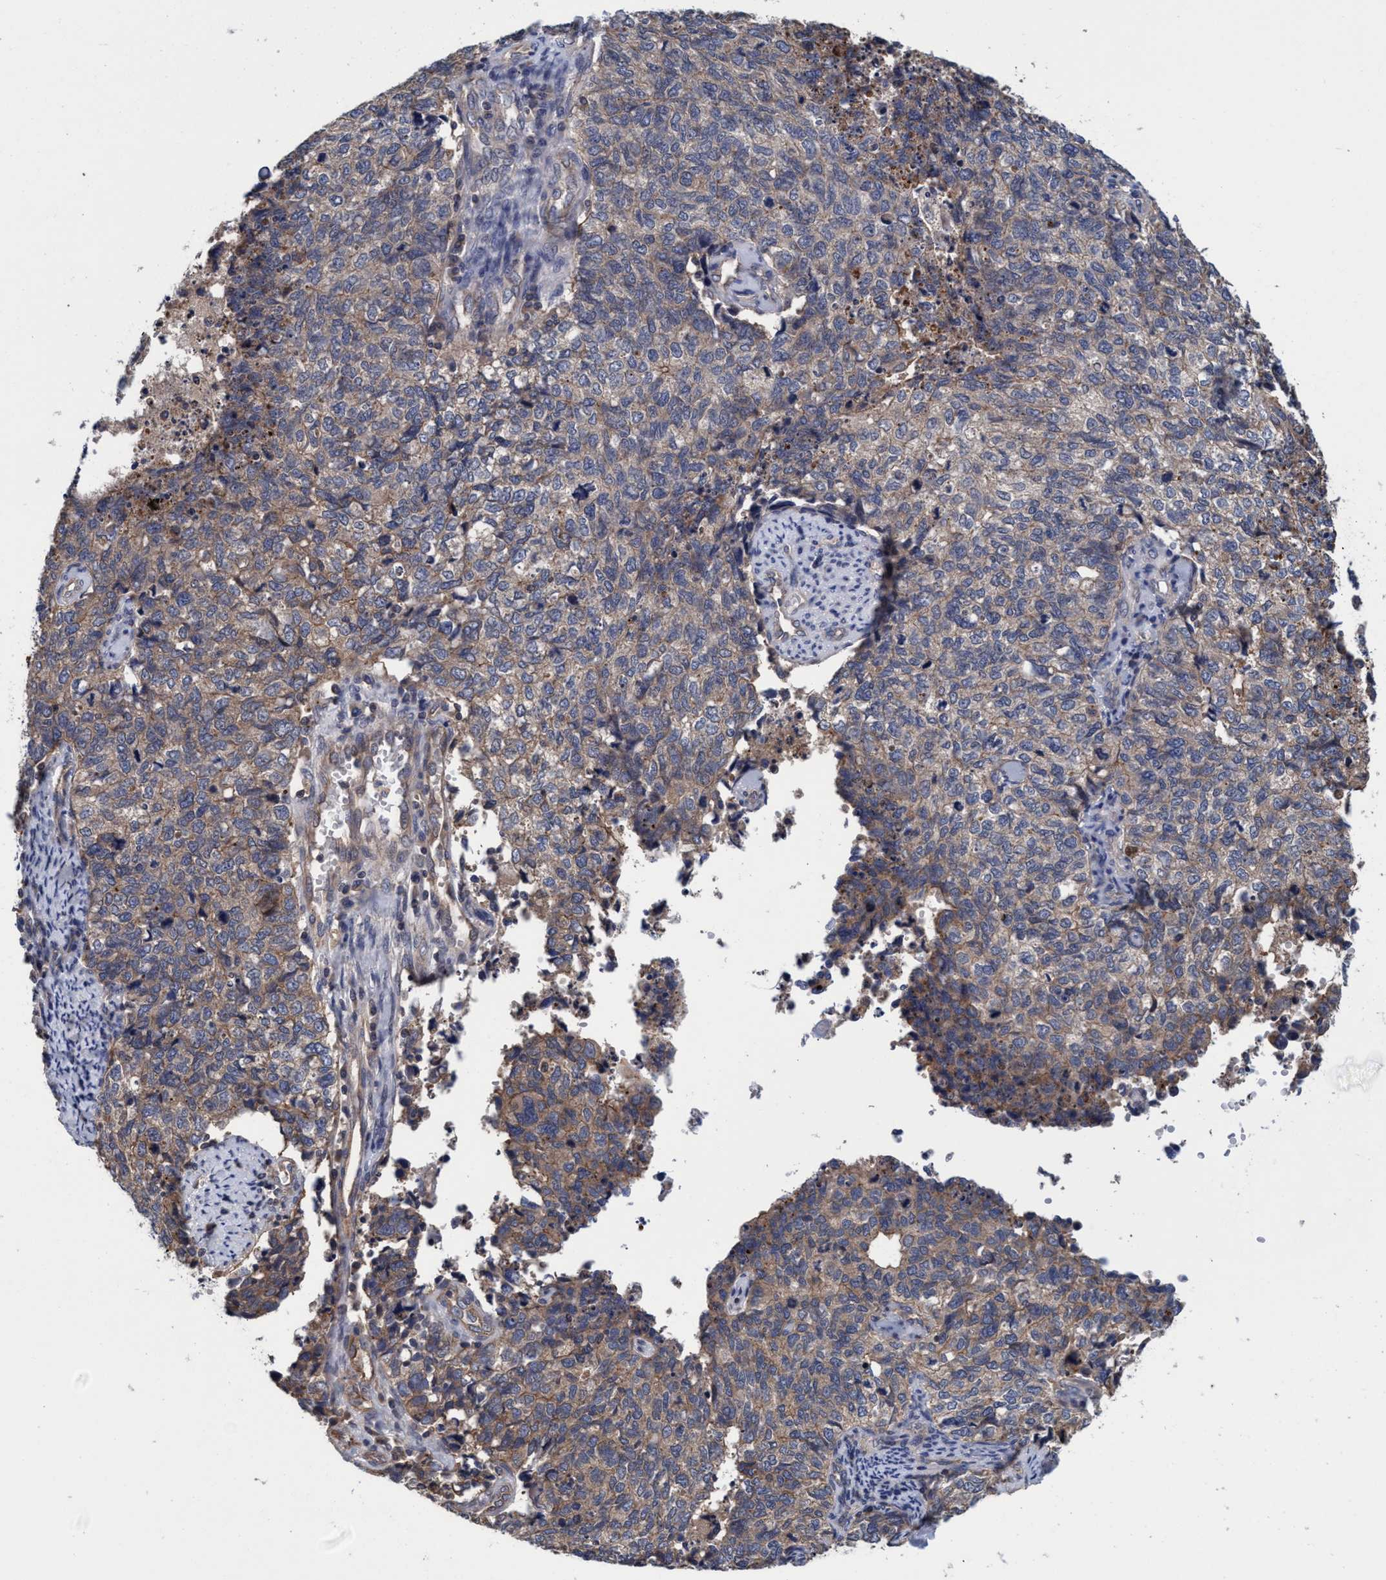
{"staining": {"intensity": "weak", "quantity": ">75%", "location": "cytoplasmic/membranous"}, "tissue": "cervical cancer", "cell_type": "Tumor cells", "image_type": "cancer", "snomed": [{"axis": "morphology", "description": "Squamous cell carcinoma, NOS"}, {"axis": "topography", "description": "Cervix"}], "caption": "Cervical squamous cell carcinoma stained for a protein reveals weak cytoplasmic/membranous positivity in tumor cells.", "gene": "CALCOCO2", "patient": {"sex": "female", "age": 63}}